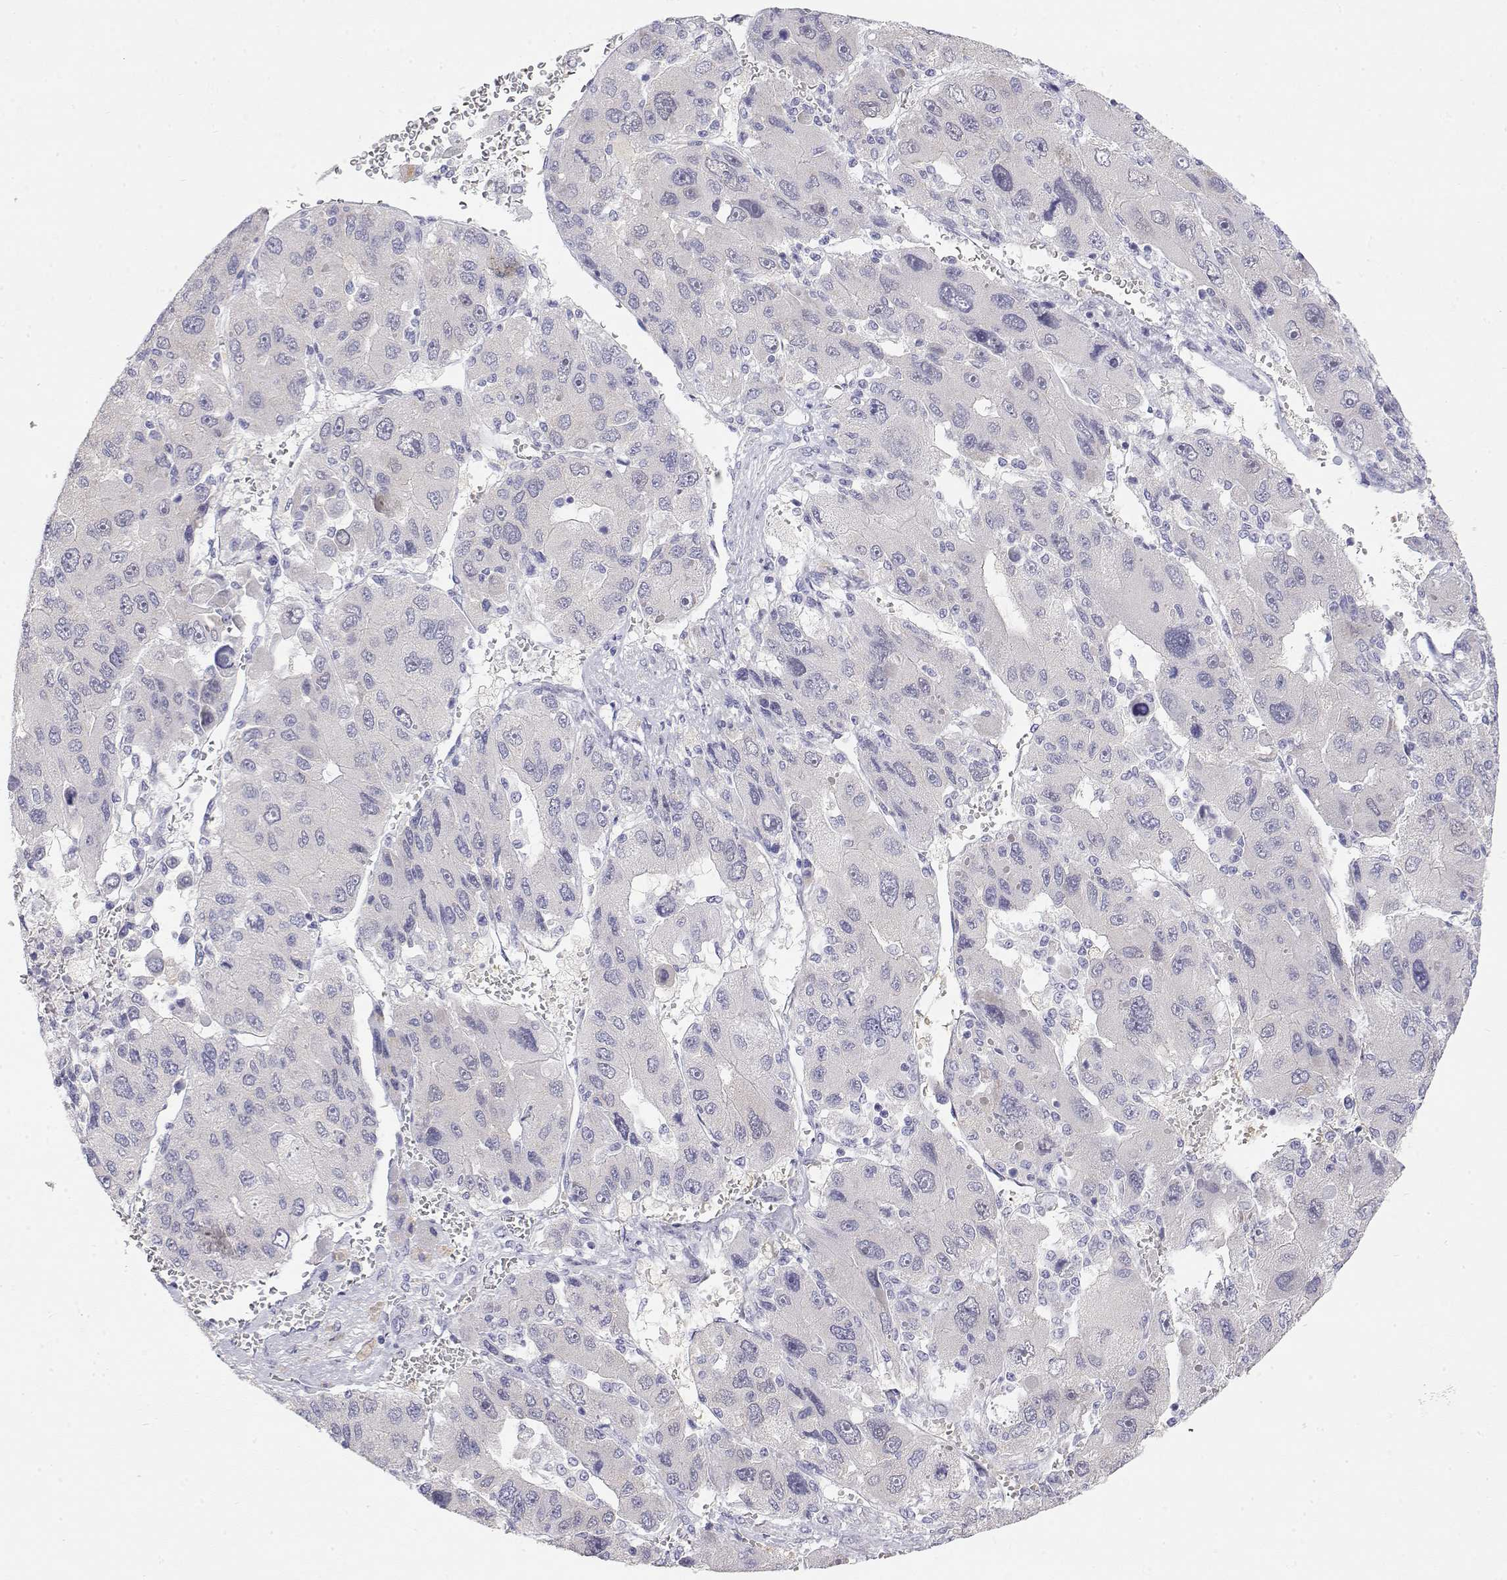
{"staining": {"intensity": "negative", "quantity": "none", "location": "none"}, "tissue": "liver cancer", "cell_type": "Tumor cells", "image_type": "cancer", "snomed": [{"axis": "morphology", "description": "Carcinoma, Hepatocellular, NOS"}, {"axis": "topography", "description": "Liver"}], "caption": "IHC image of neoplastic tissue: human liver hepatocellular carcinoma stained with DAB (3,3'-diaminobenzidine) reveals no significant protein expression in tumor cells.", "gene": "MISP", "patient": {"sex": "female", "age": 41}}